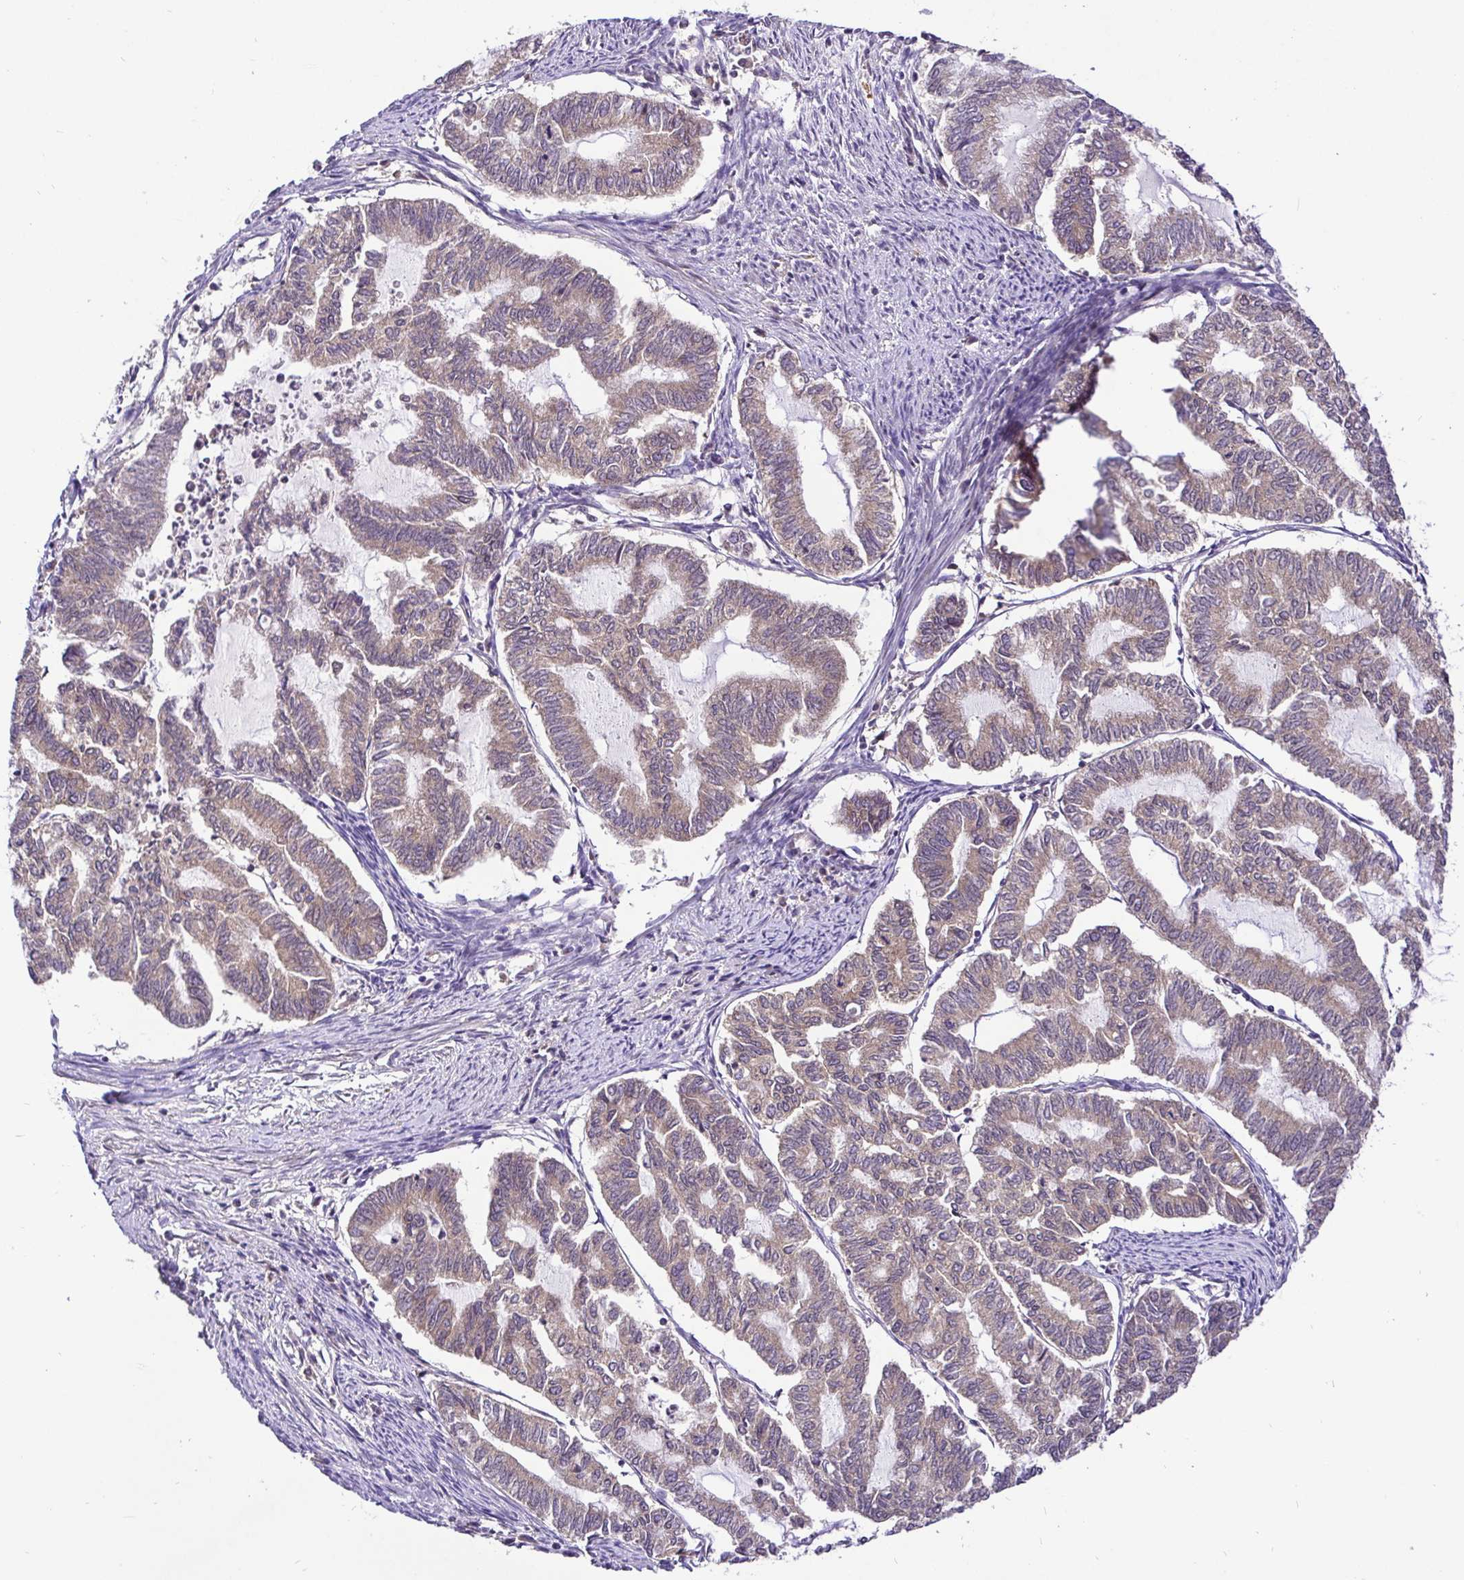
{"staining": {"intensity": "weak", "quantity": ">75%", "location": "cytoplasmic/membranous"}, "tissue": "endometrial cancer", "cell_type": "Tumor cells", "image_type": "cancer", "snomed": [{"axis": "morphology", "description": "Adenocarcinoma, NOS"}, {"axis": "topography", "description": "Endometrium"}], "caption": "Endometrial cancer (adenocarcinoma) was stained to show a protein in brown. There is low levels of weak cytoplasmic/membranous expression in approximately >75% of tumor cells. The staining was performed using DAB (3,3'-diaminobenzidine) to visualize the protein expression in brown, while the nuclei were stained in blue with hematoxylin (Magnification: 20x).", "gene": "UBE2M", "patient": {"sex": "female", "age": 79}}